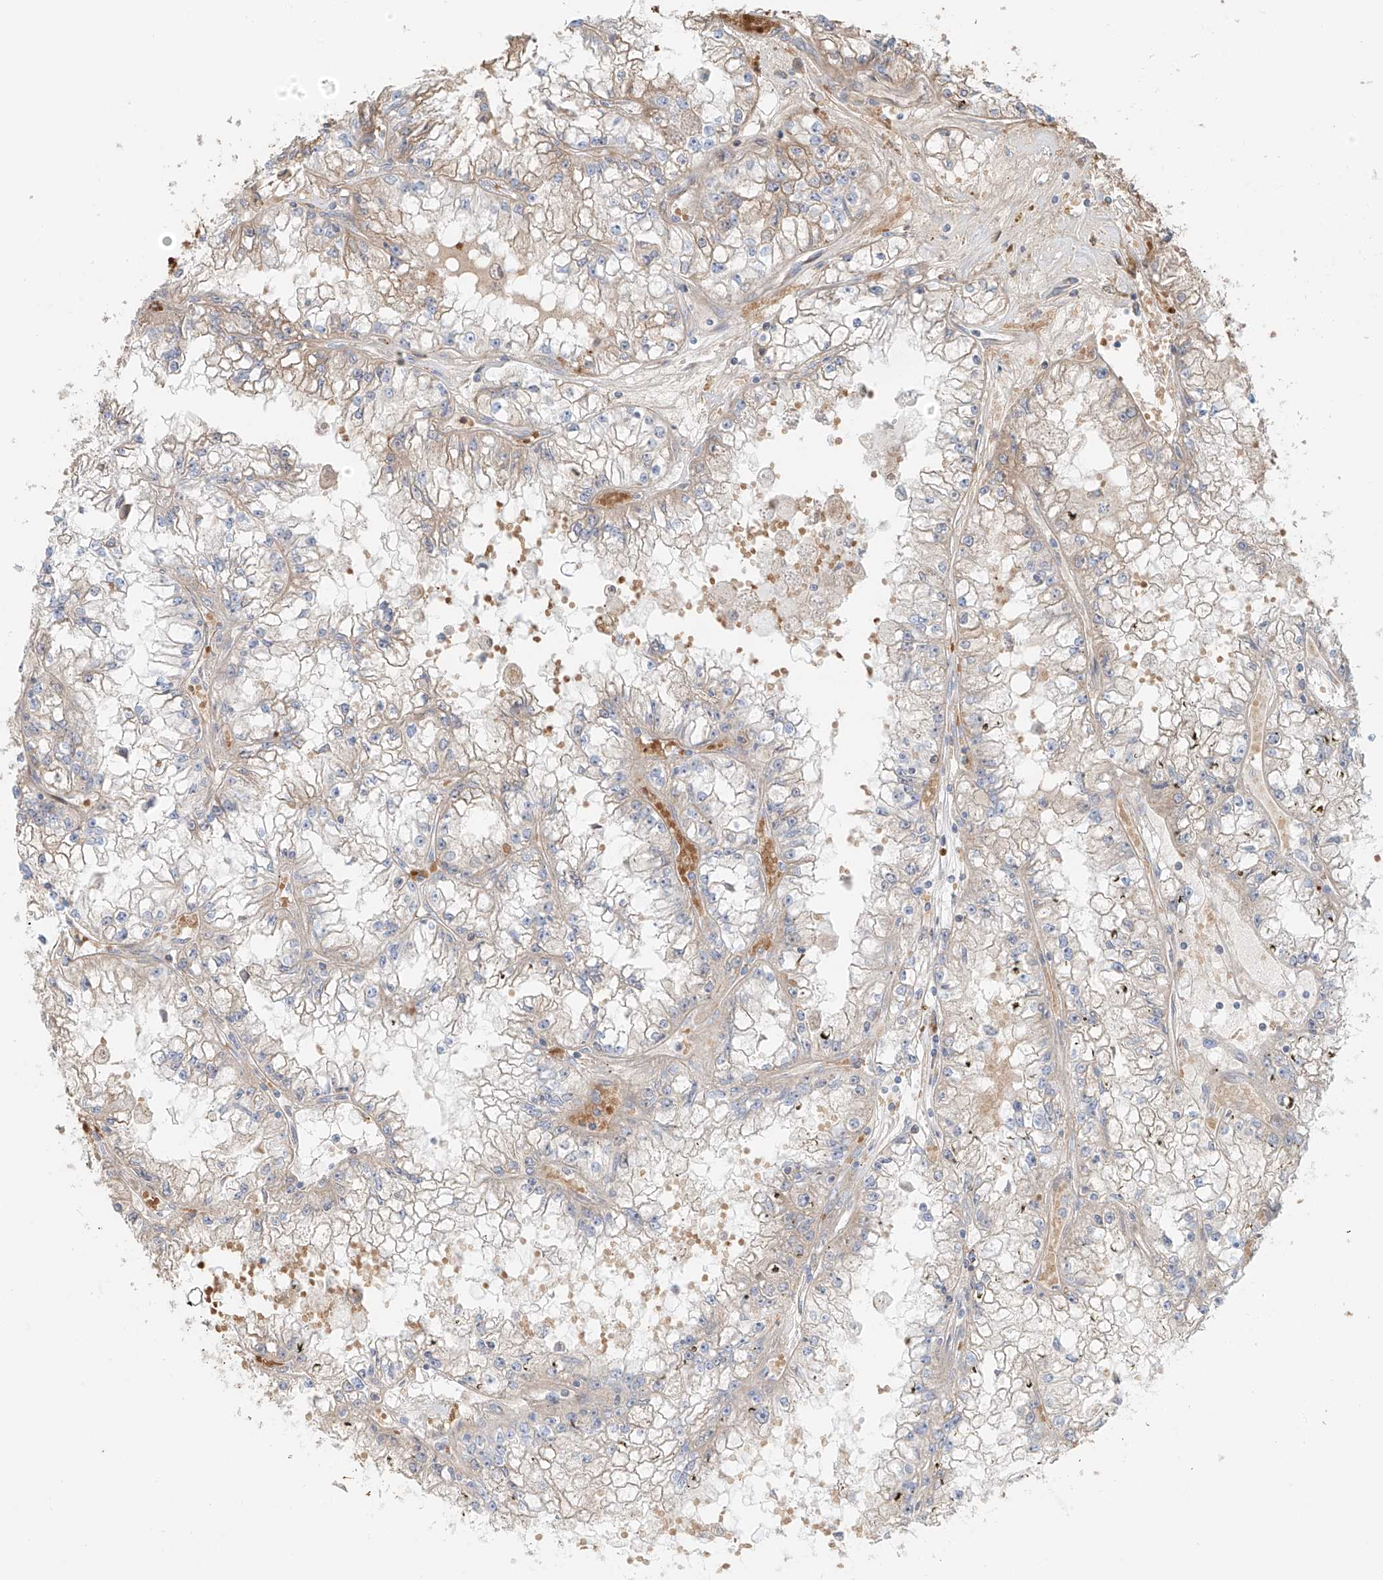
{"staining": {"intensity": "moderate", "quantity": "25%-75%", "location": "cytoplasmic/membranous"}, "tissue": "renal cancer", "cell_type": "Tumor cells", "image_type": "cancer", "snomed": [{"axis": "morphology", "description": "Adenocarcinoma, NOS"}, {"axis": "topography", "description": "Kidney"}], "caption": "About 25%-75% of tumor cells in human renal adenocarcinoma display moderate cytoplasmic/membranous protein expression as visualized by brown immunohistochemical staining.", "gene": "EIPR1", "patient": {"sex": "male", "age": 56}}